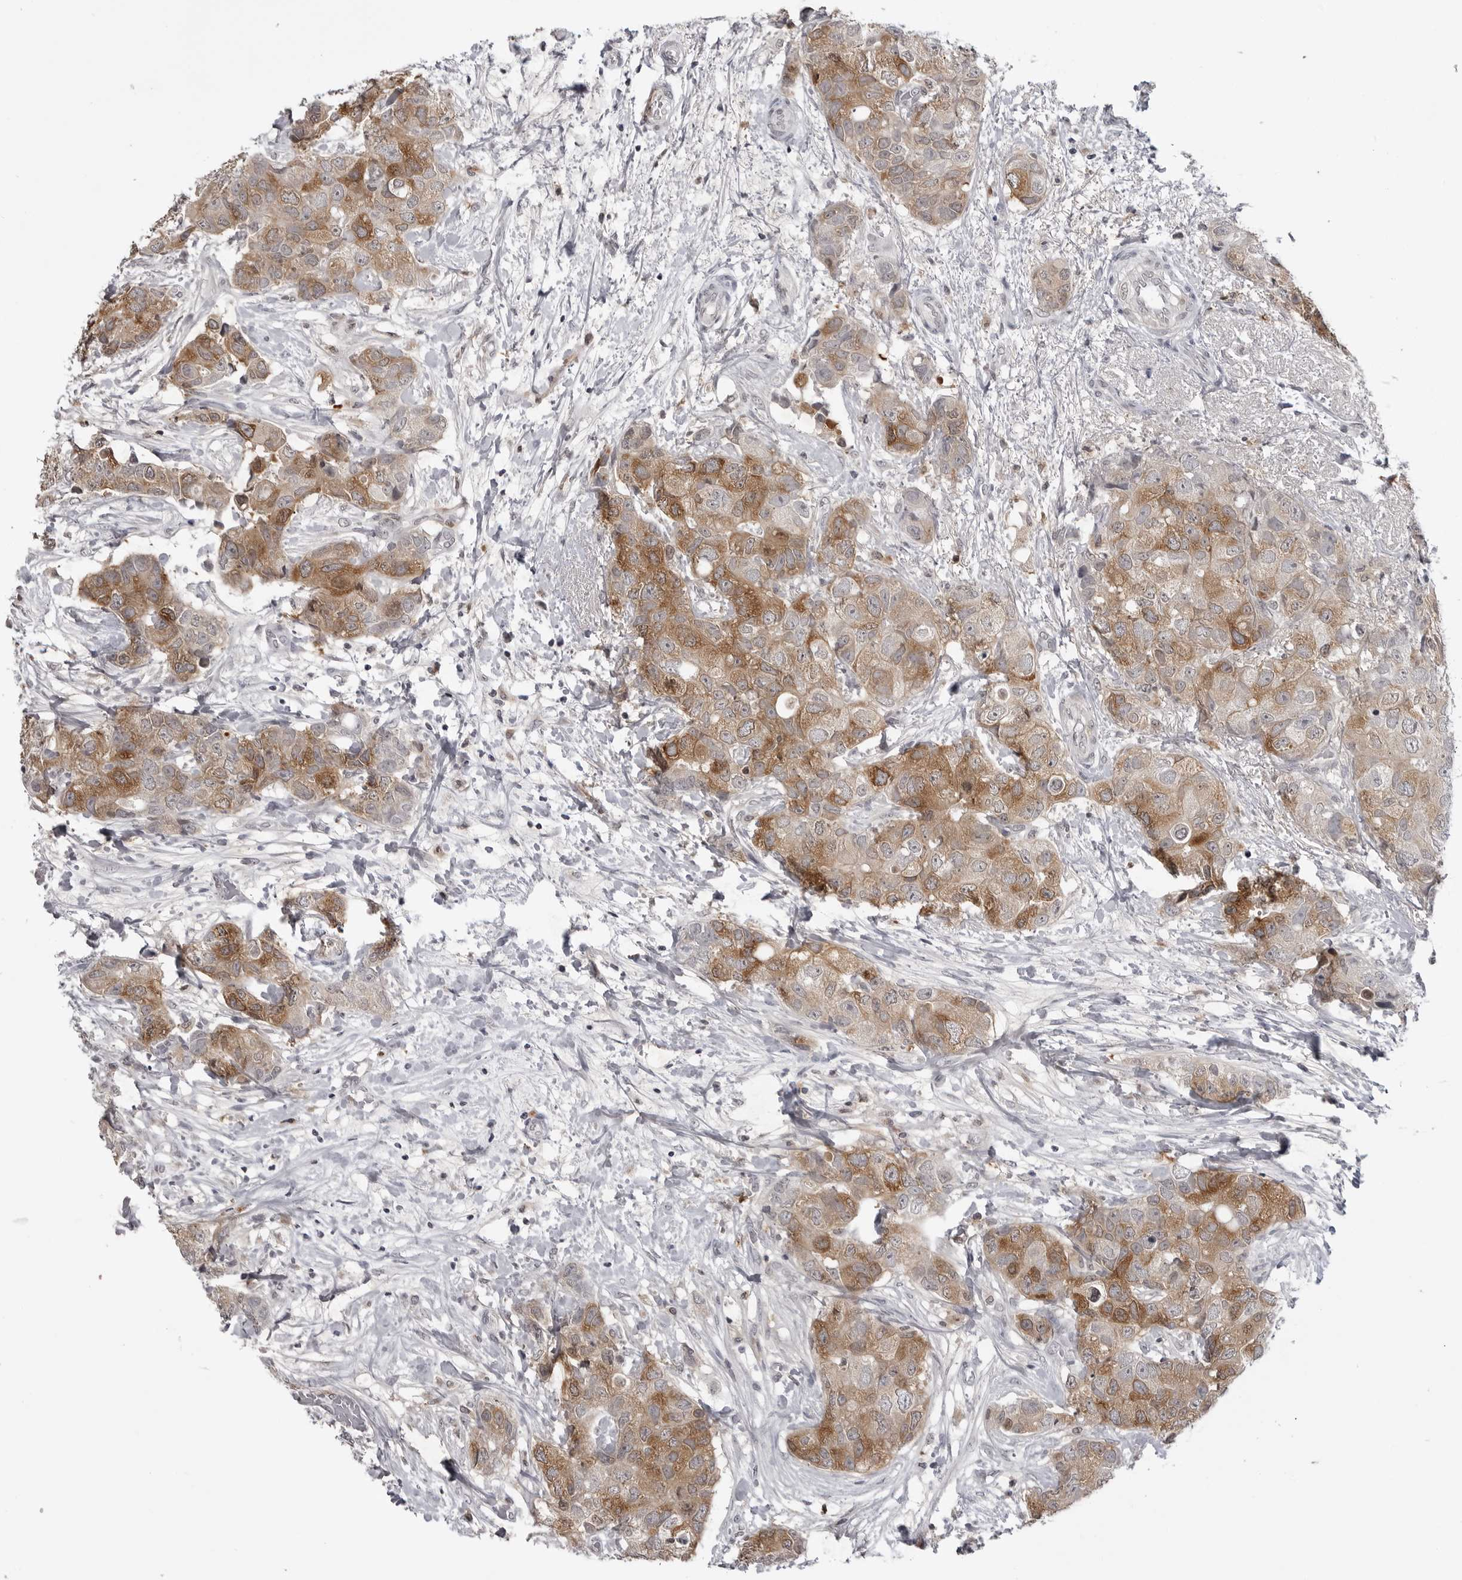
{"staining": {"intensity": "moderate", "quantity": ">75%", "location": "cytoplasmic/membranous"}, "tissue": "breast cancer", "cell_type": "Tumor cells", "image_type": "cancer", "snomed": [{"axis": "morphology", "description": "Duct carcinoma"}, {"axis": "topography", "description": "Breast"}], "caption": "Human breast invasive ductal carcinoma stained for a protein (brown) demonstrates moderate cytoplasmic/membranous positive positivity in about >75% of tumor cells.", "gene": "RRM1", "patient": {"sex": "female", "age": 62}}